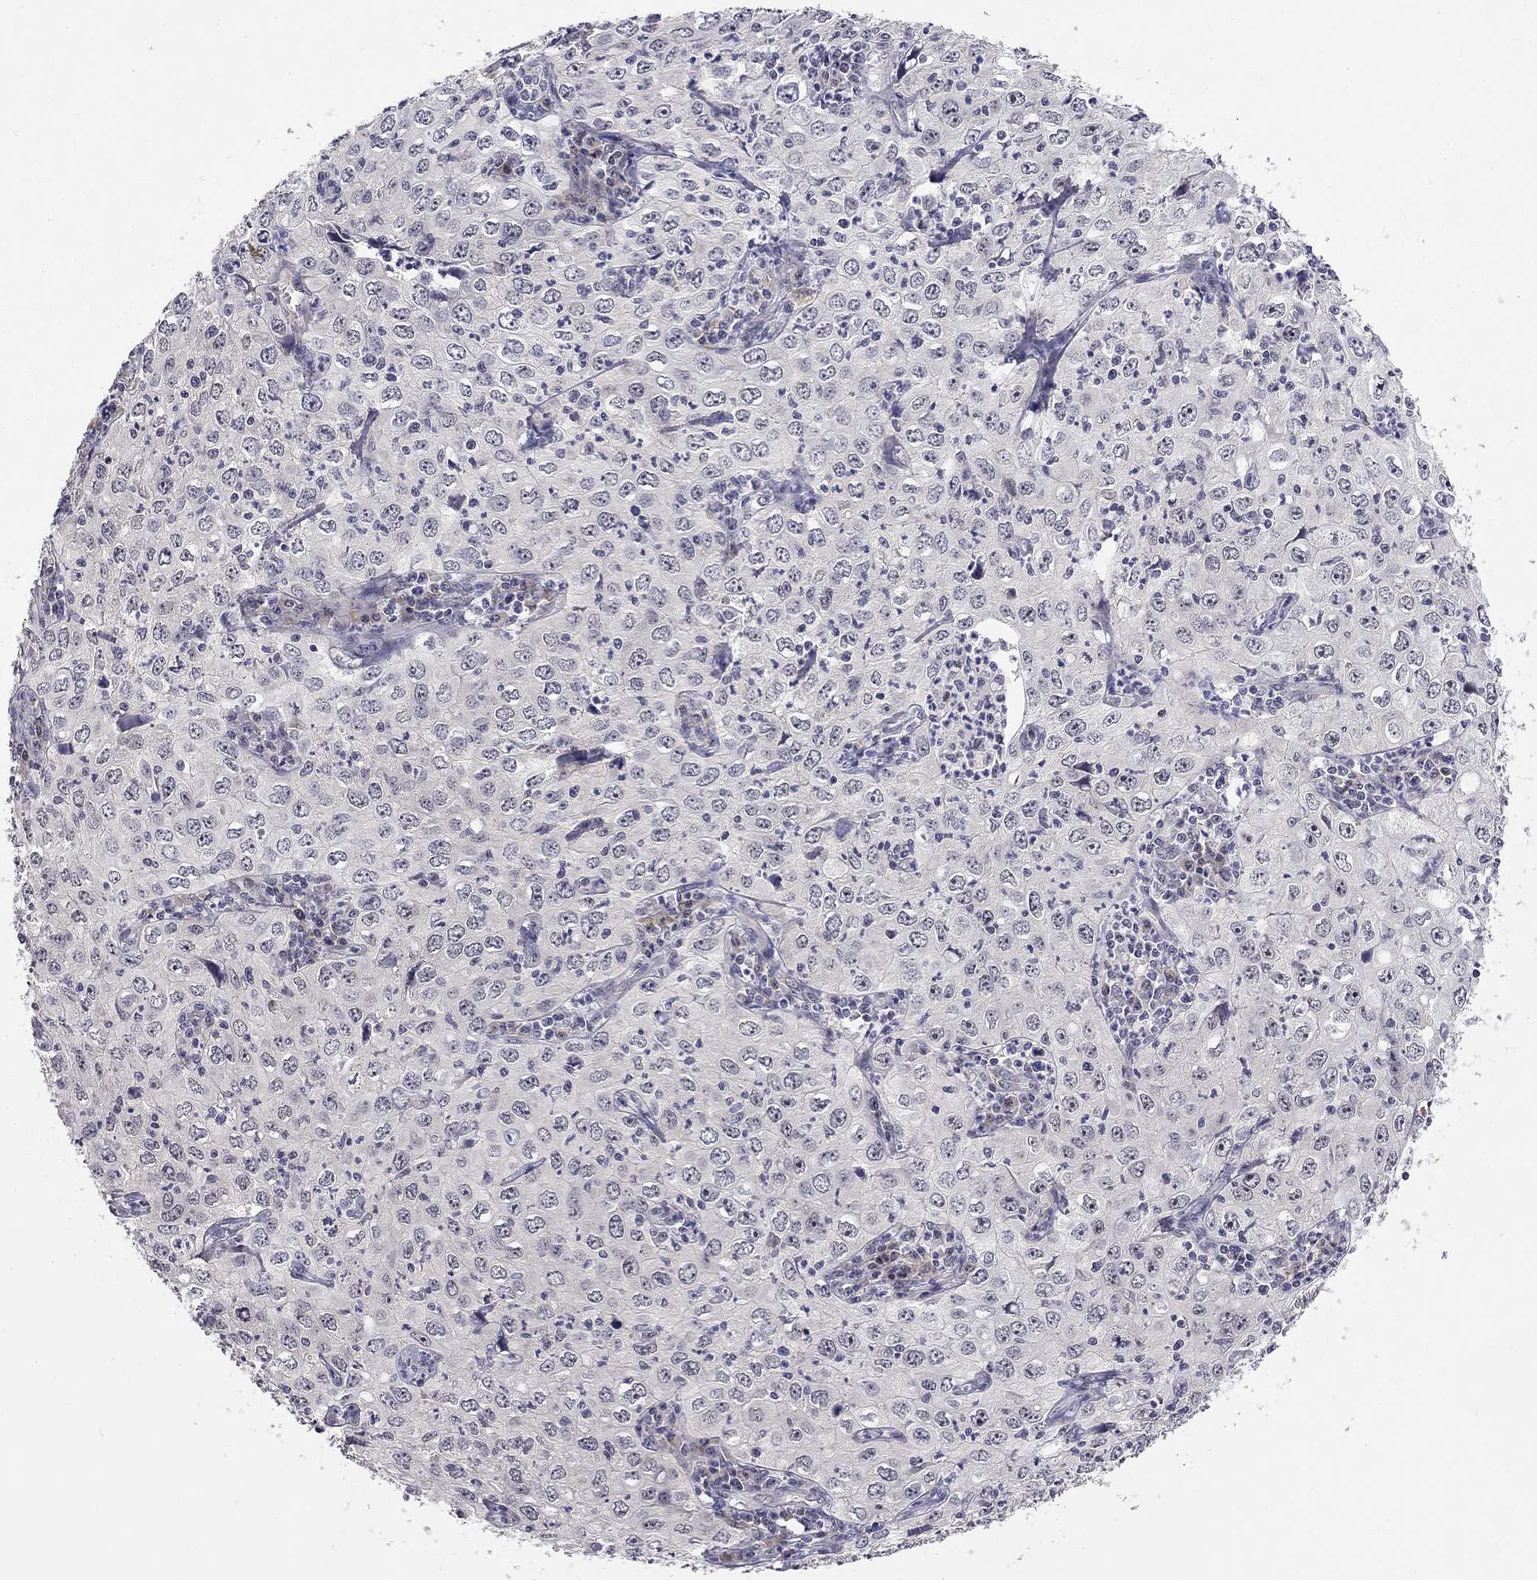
{"staining": {"intensity": "negative", "quantity": "none", "location": "none"}, "tissue": "cervical cancer", "cell_type": "Tumor cells", "image_type": "cancer", "snomed": [{"axis": "morphology", "description": "Squamous cell carcinoma, NOS"}, {"axis": "topography", "description": "Cervix"}], "caption": "A high-resolution histopathology image shows IHC staining of cervical cancer (squamous cell carcinoma), which demonstrates no significant staining in tumor cells.", "gene": "STXBP6", "patient": {"sex": "female", "age": 24}}